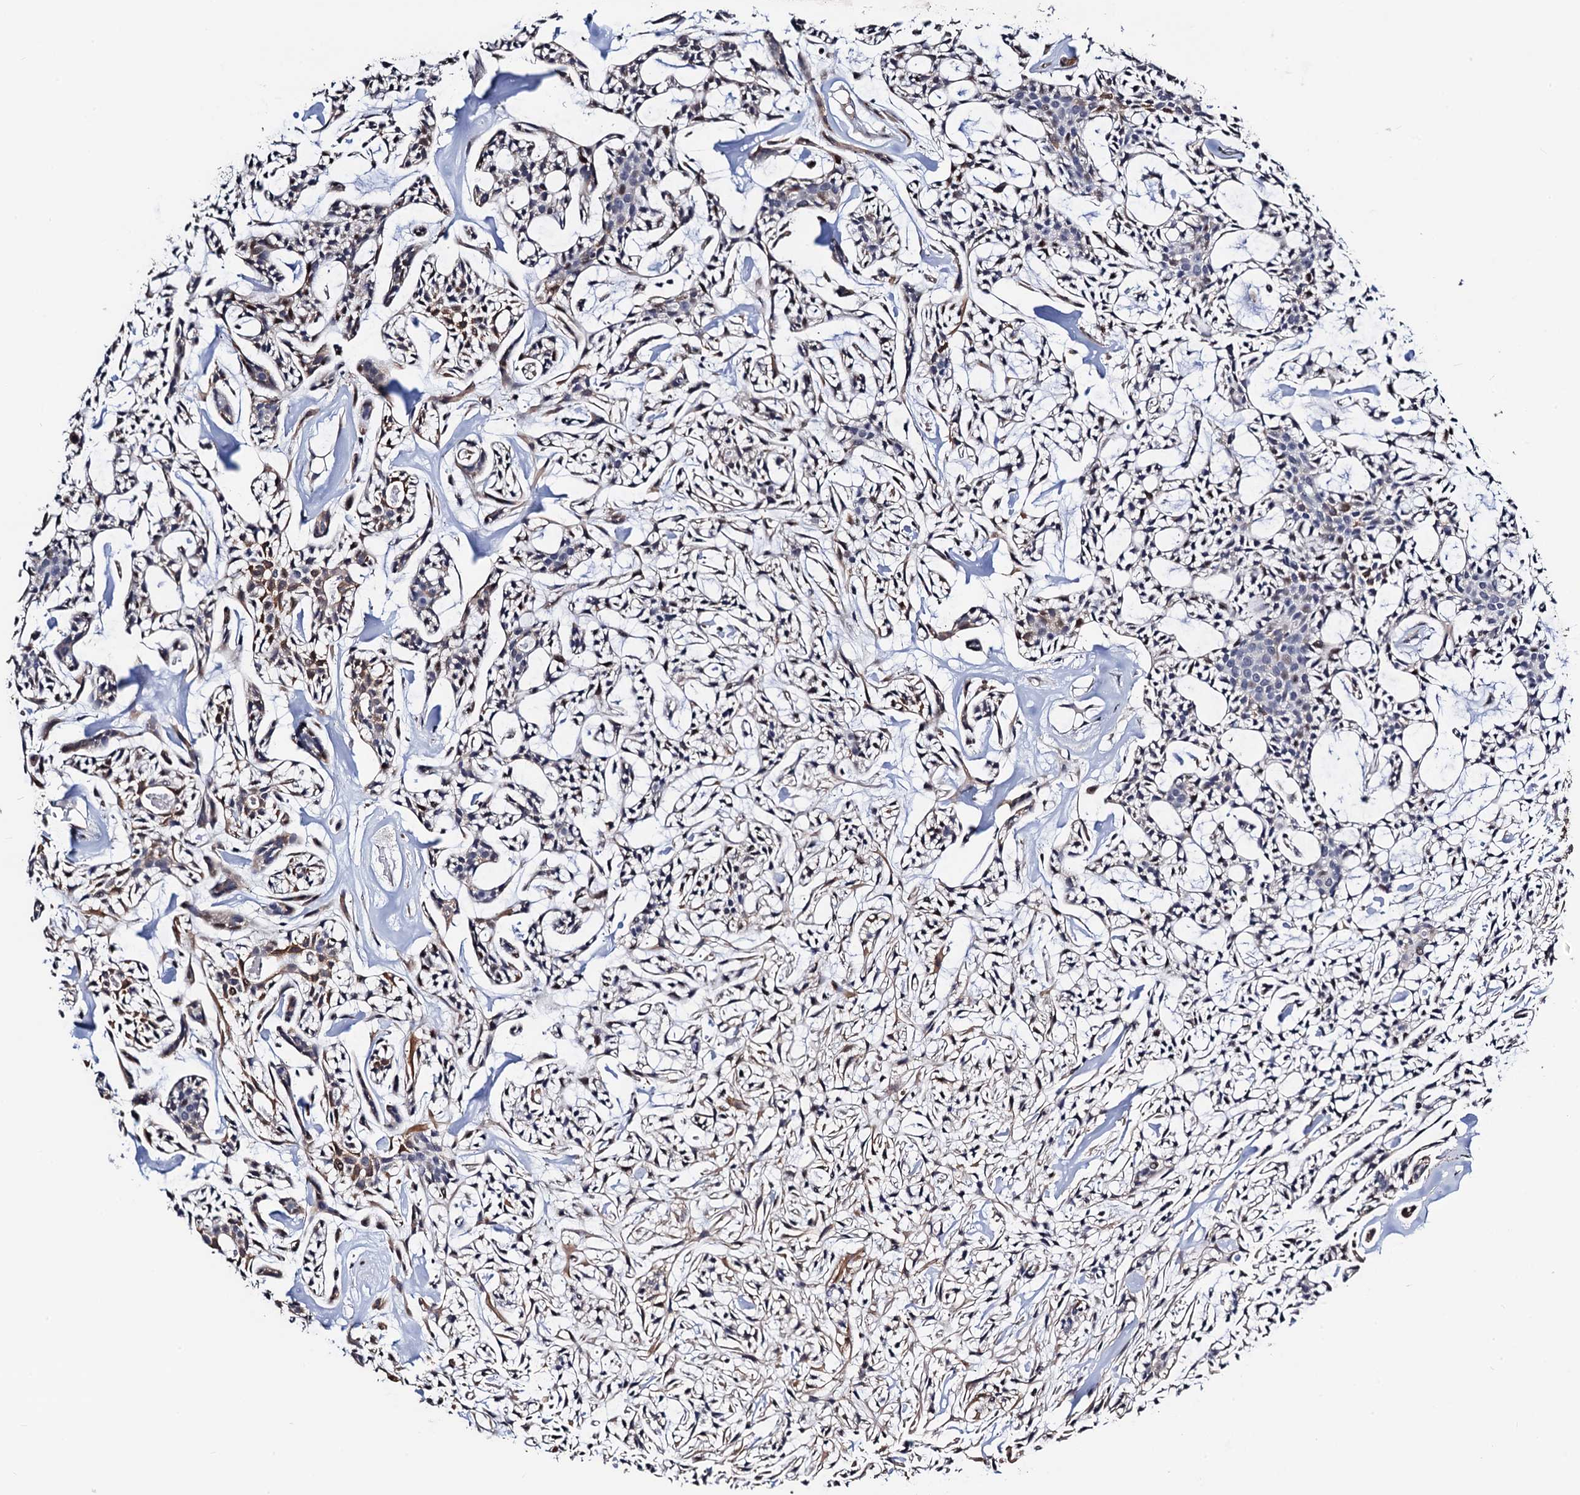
{"staining": {"intensity": "weak", "quantity": "<25%", "location": "cytoplasmic/membranous"}, "tissue": "head and neck cancer", "cell_type": "Tumor cells", "image_type": "cancer", "snomed": [{"axis": "morphology", "description": "Adenocarcinoma, NOS"}, {"axis": "topography", "description": "Salivary gland"}, {"axis": "topography", "description": "Head-Neck"}], "caption": "Immunohistochemistry of head and neck adenocarcinoma reveals no positivity in tumor cells.", "gene": "FAM222A", "patient": {"sex": "male", "age": 55}}